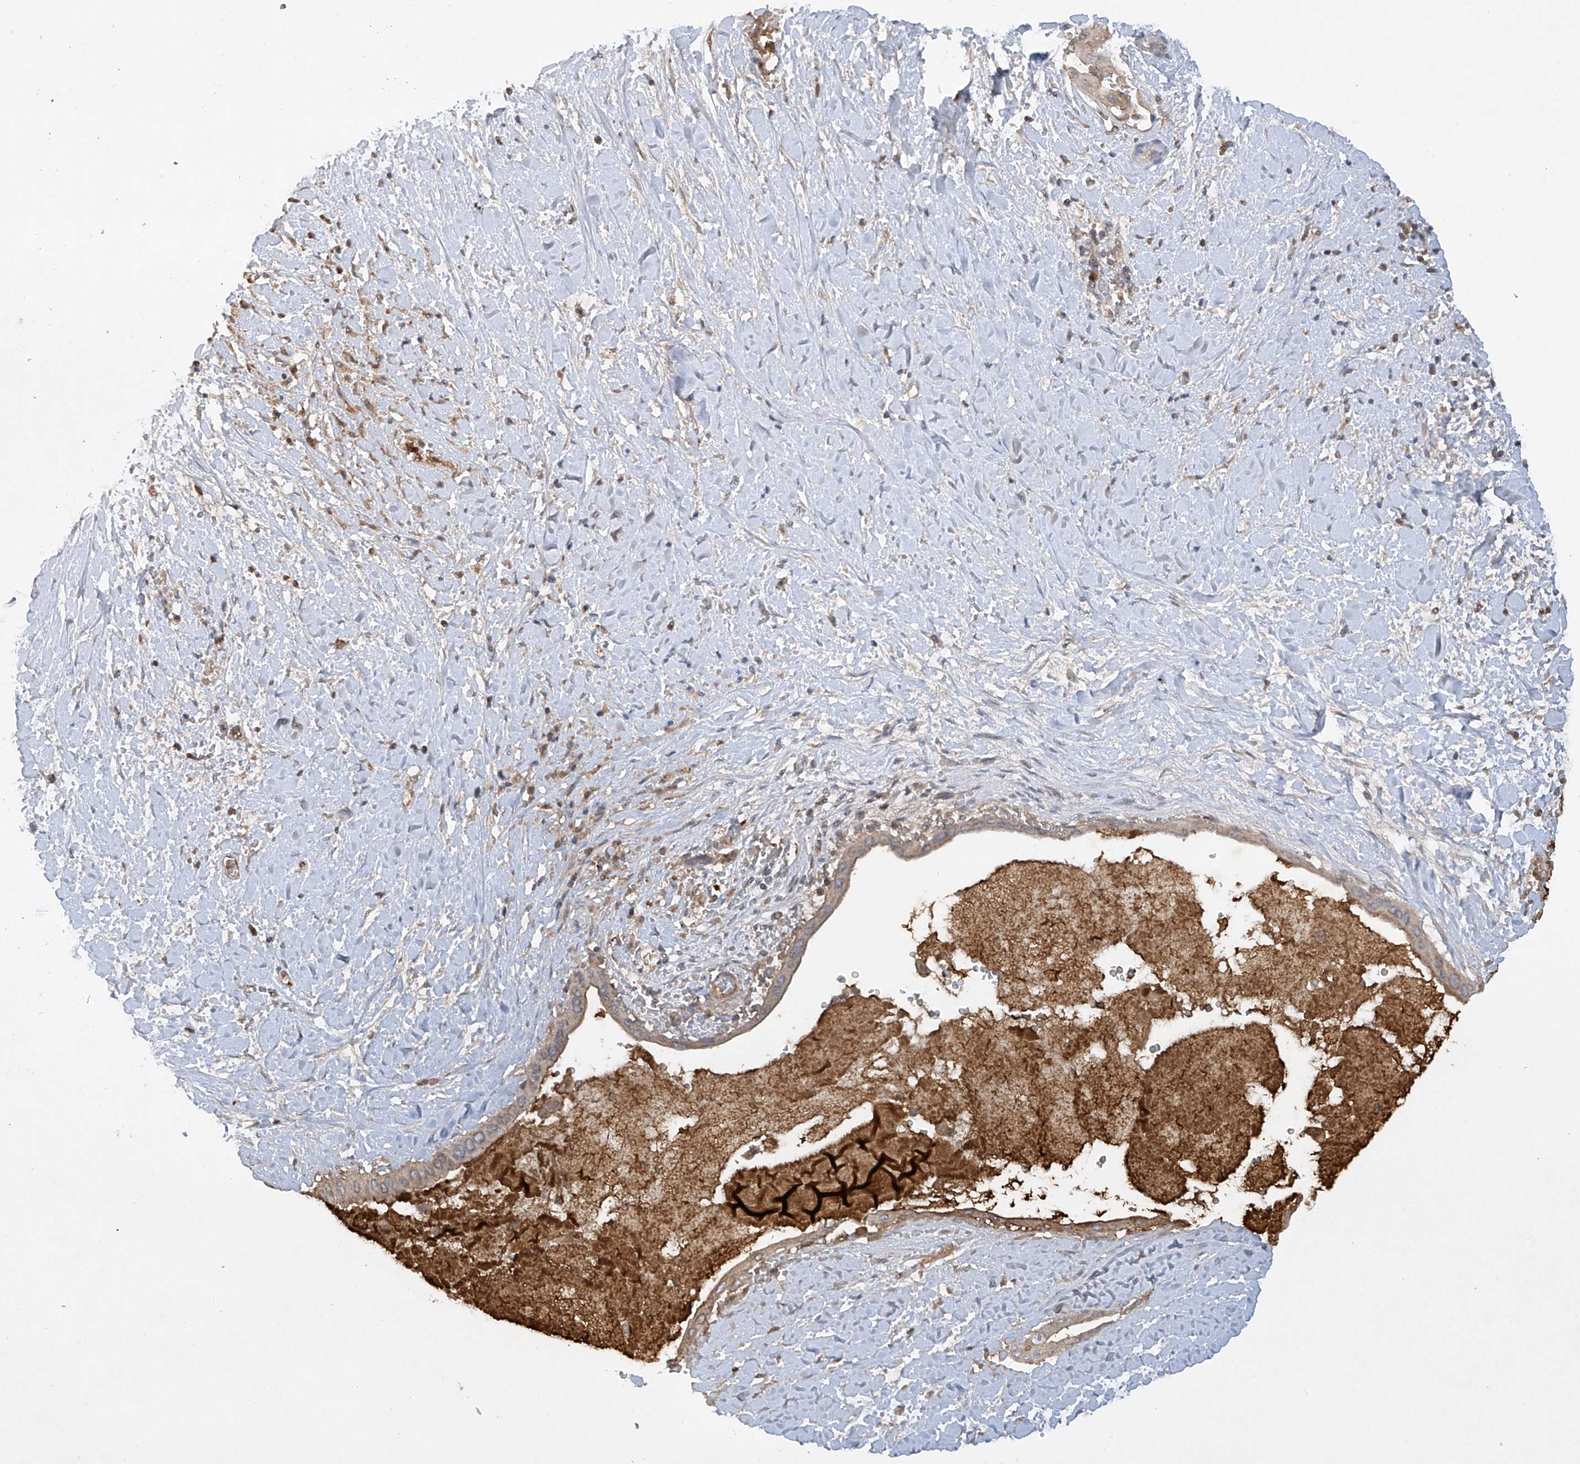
{"staining": {"intensity": "weak", "quantity": "25%-75%", "location": "cytoplasmic/membranous"}, "tissue": "pancreatic cancer", "cell_type": "Tumor cells", "image_type": "cancer", "snomed": [{"axis": "morphology", "description": "Adenocarcinoma, NOS"}, {"axis": "topography", "description": "Pancreas"}], "caption": "This histopathology image exhibits immunohistochemistry (IHC) staining of human pancreatic cancer, with low weak cytoplasmic/membranous staining in approximately 25%-75% of tumor cells.", "gene": "HAS3", "patient": {"sex": "male", "age": 55}}